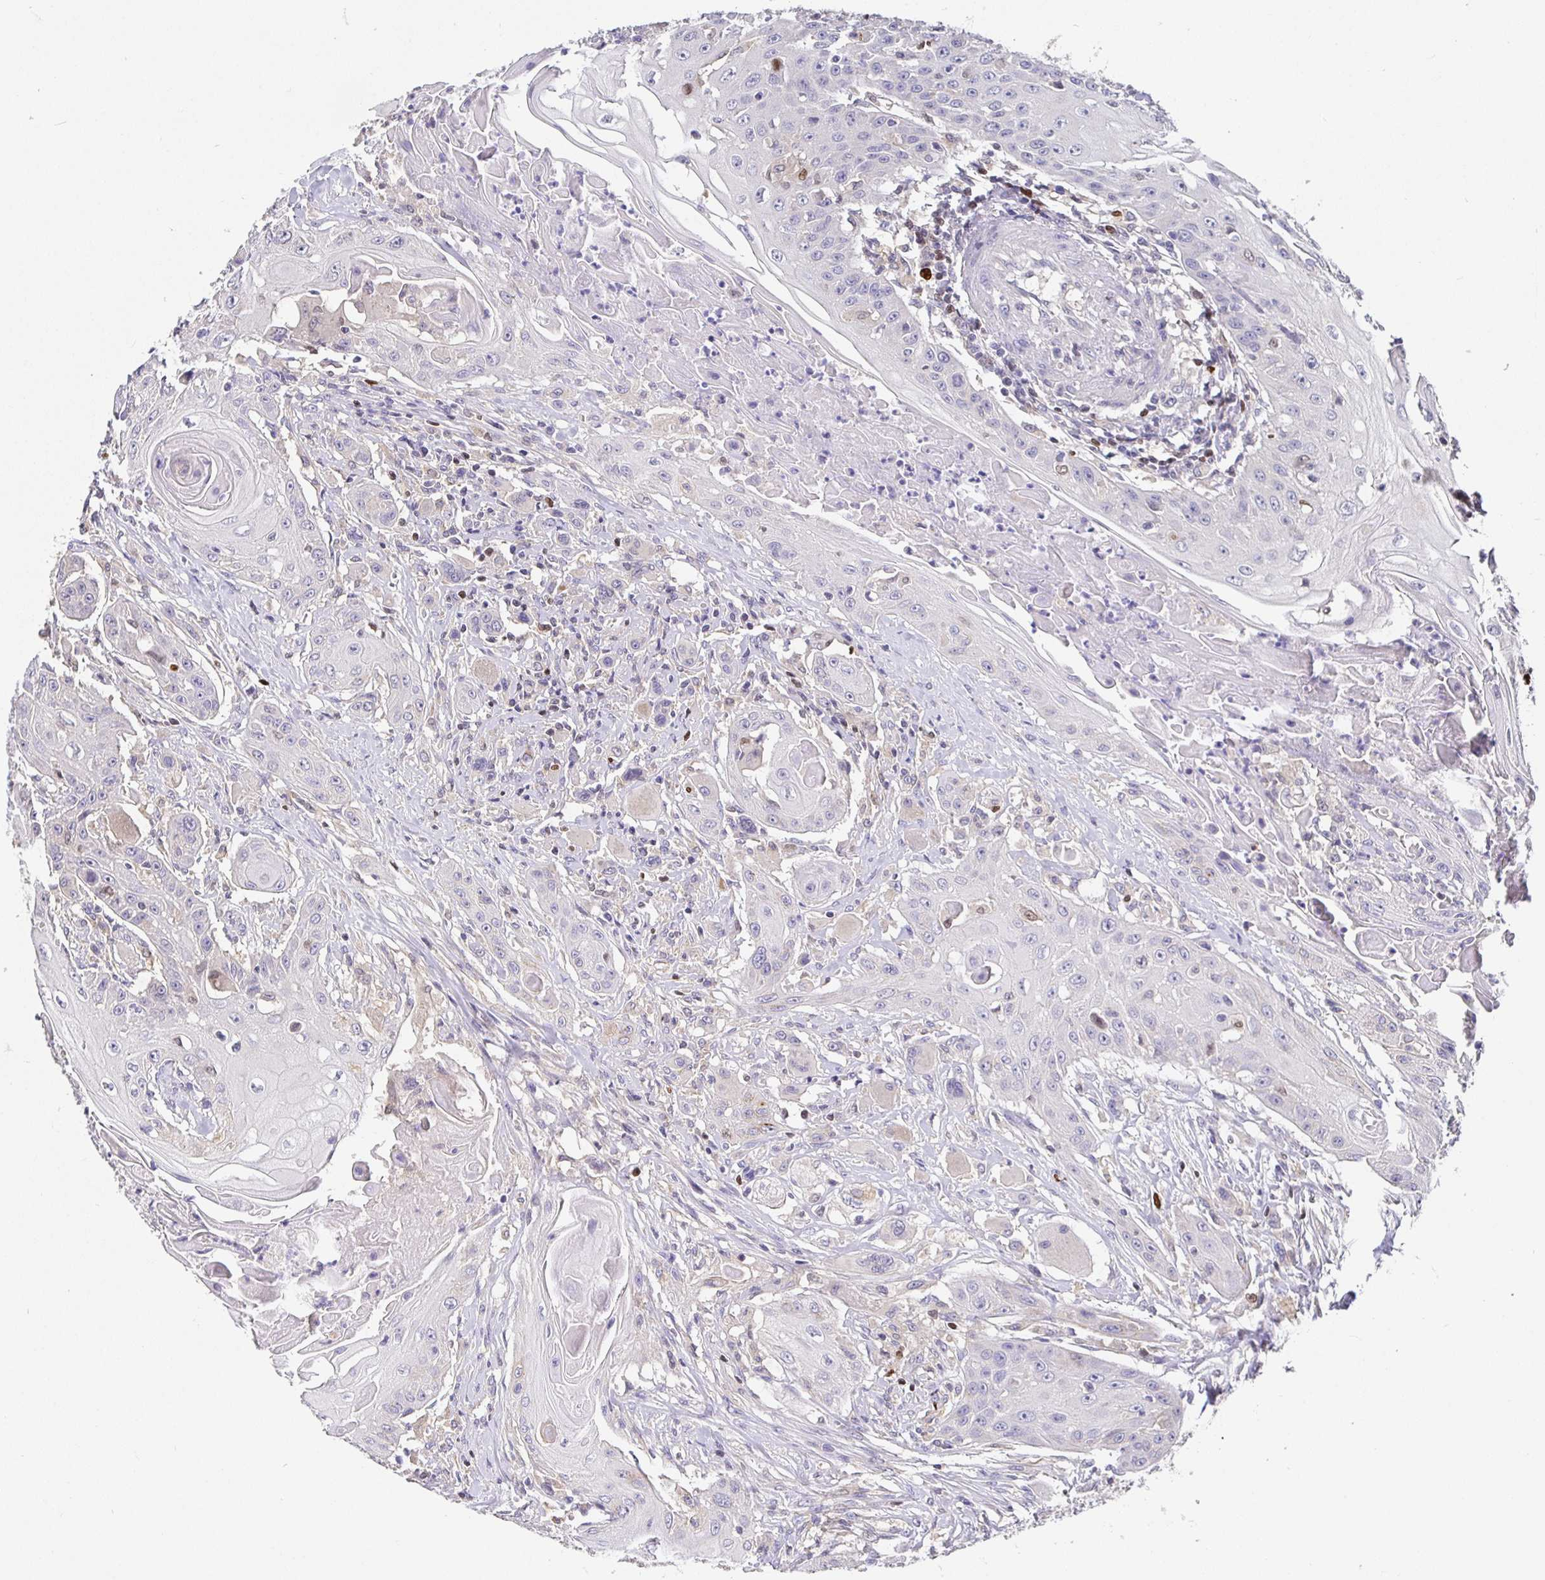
{"staining": {"intensity": "negative", "quantity": "none", "location": "none"}, "tissue": "head and neck cancer", "cell_type": "Tumor cells", "image_type": "cancer", "snomed": [{"axis": "morphology", "description": "Squamous cell carcinoma, NOS"}, {"axis": "topography", "description": "Oral tissue"}, {"axis": "topography", "description": "Head-Neck"}, {"axis": "topography", "description": "Neck, NOS"}], "caption": "High magnification brightfield microscopy of head and neck cancer (squamous cell carcinoma) stained with DAB (3,3'-diaminobenzidine) (brown) and counterstained with hematoxylin (blue): tumor cells show no significant expression.", "gene": "SATB1", "patient": {"sex": "female", "age": 55}}